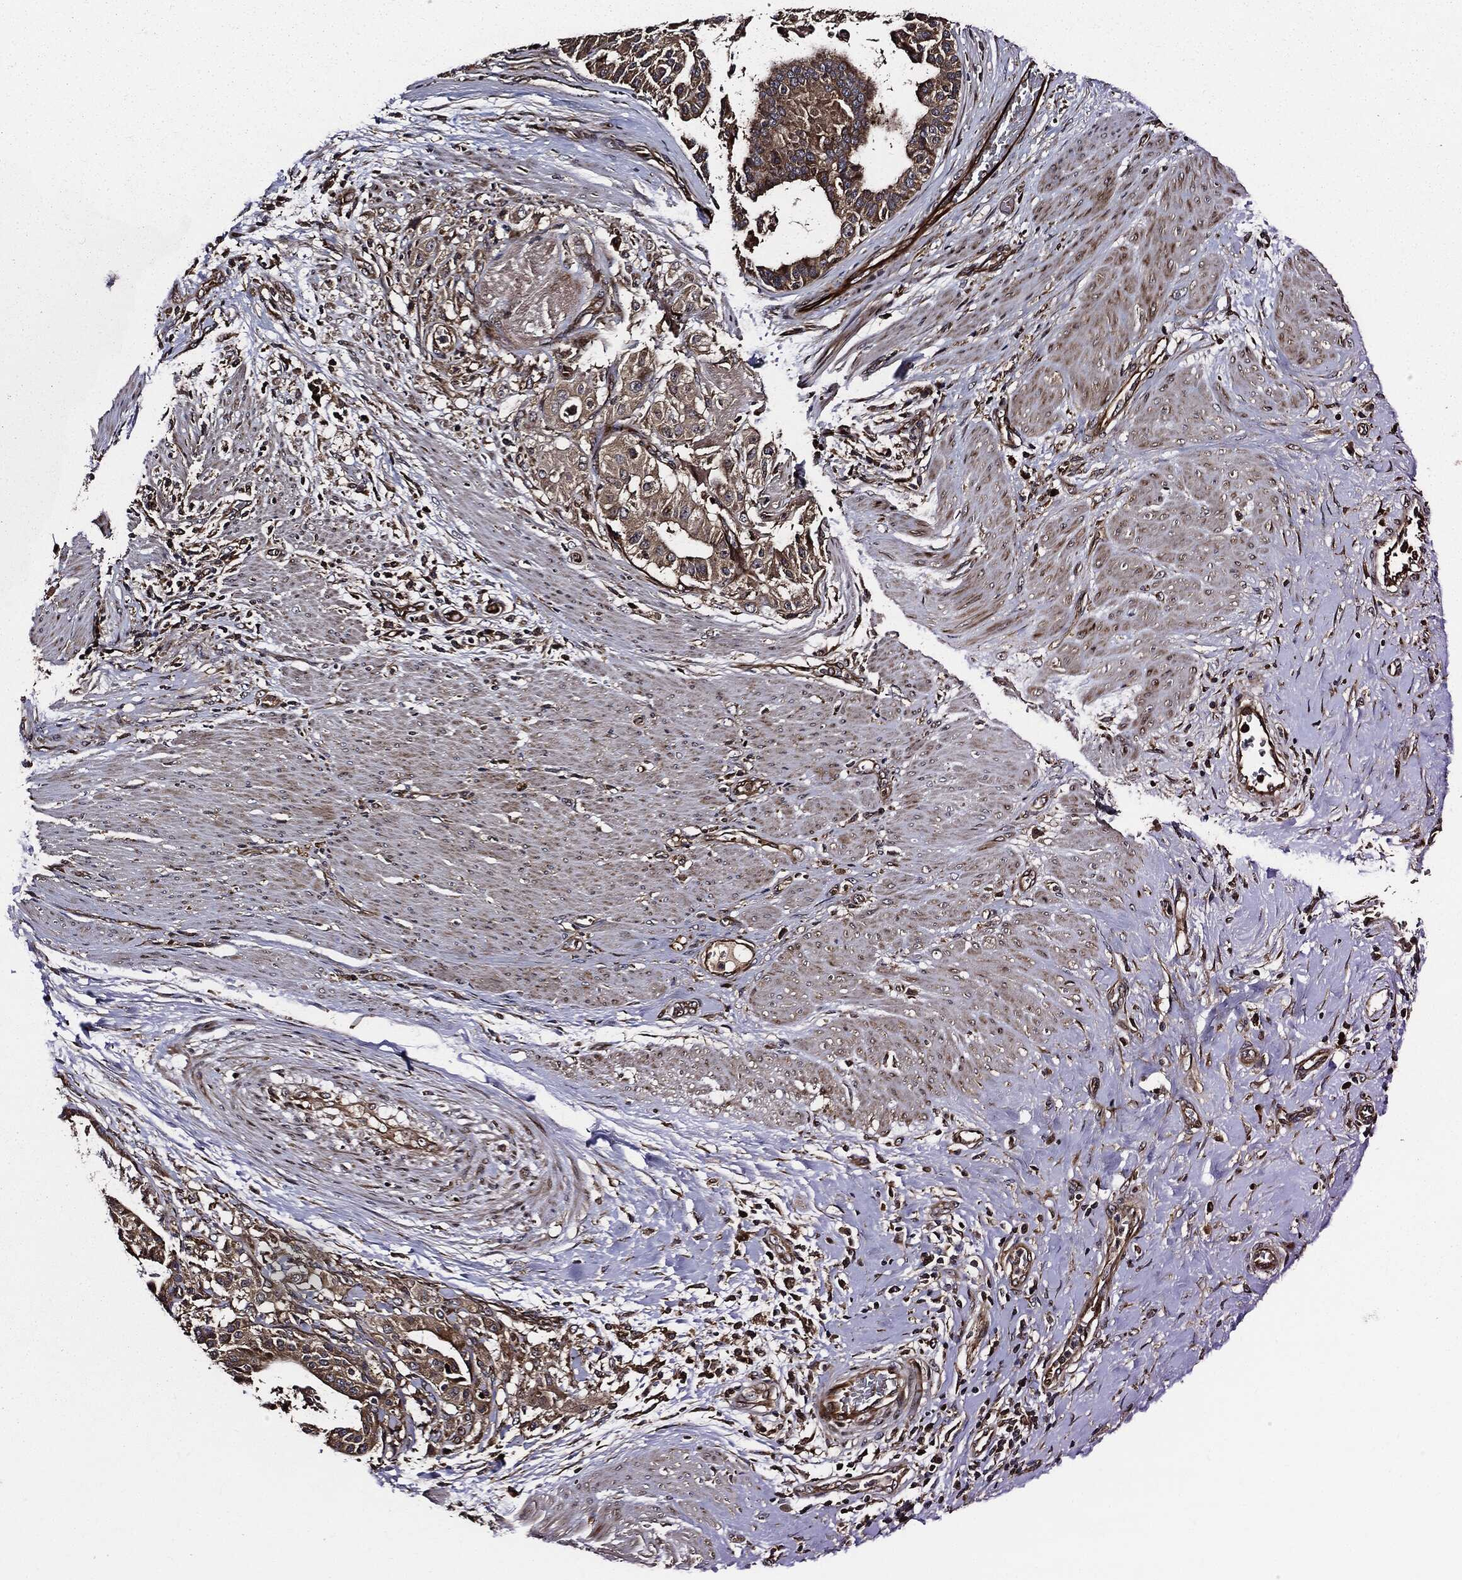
{"staining": {"intensity": "moderate", "quantity": ">75%", "location": "cytoplasmic/membranous"}, "tissue": "stomach cancer", "cell_type": "Tumor cells", "image_type": "cancer", "snomed": [{"axis": "morphology", "description": "Adenocarcinoma, NOS"}, {"axis": "topography", "description": "Stomach"}], "caption": "Immunohistochemistry image of human adenocarcinoma (stomach) stained for a protein (brown), which reveals medium levels of moderate cytoplasmic/membranous staining in approximately >75% of tumor cells.", "gene": "HTT", "patient": {"sex": "male", "age": 48}}